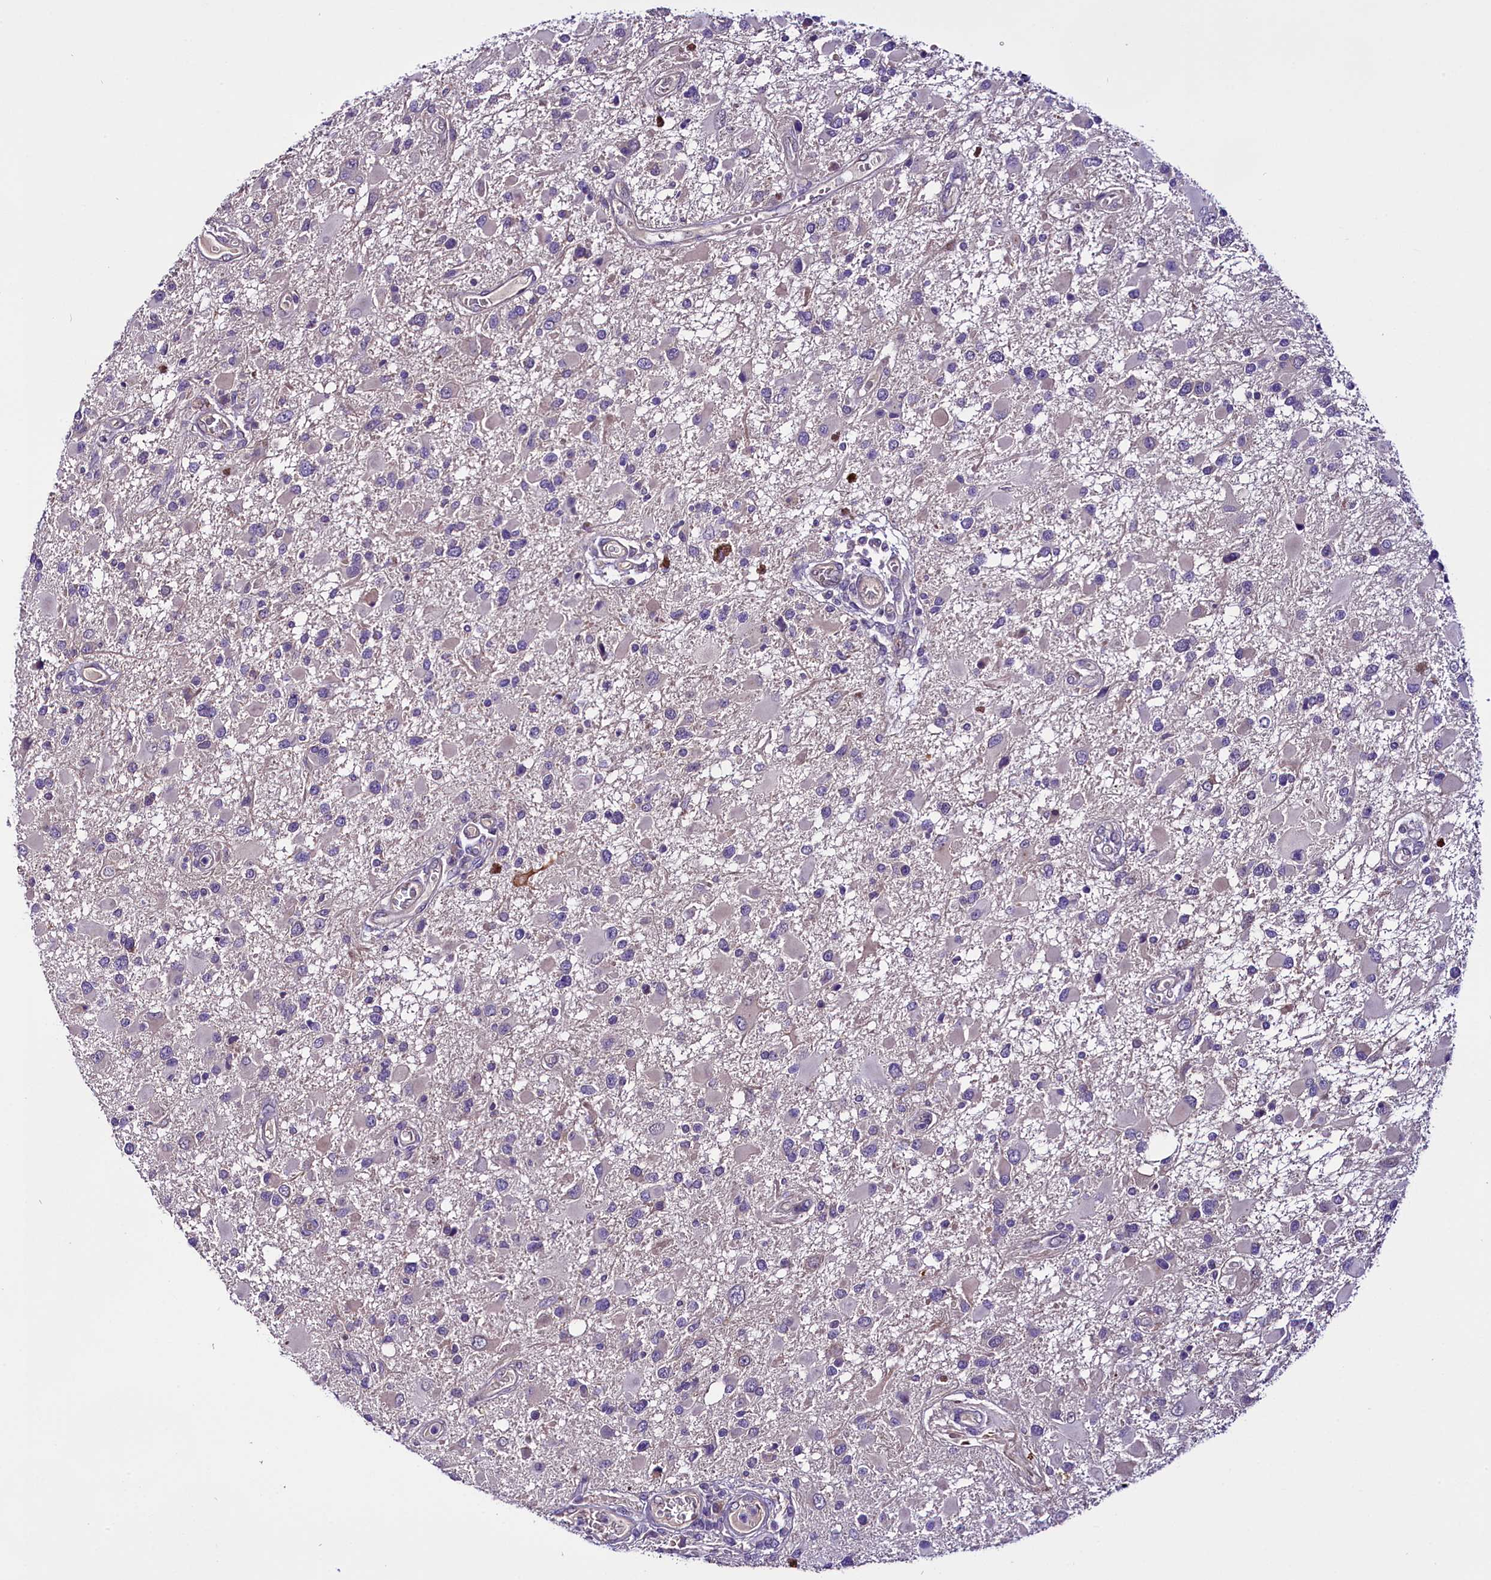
{"staining": {"intensity": "negative", "quantity": "none", "location": "none"}, "tissue": "glioma", "cell_type": "Tumor cells", "image_type": "cancer", "snomed": [{"axis": "morphology", "description": "Glioma, malignant, High grade"}, {"axis": "topography", "description": "Brain"}], "caption": "Tumor cells are negative for protein expression in human glioma. (Immunohistochemistry (ihc), brightfield microscopy, high magnification).", "gene": "C9orf40", "patient": {"sex": "male", "age": 53}}